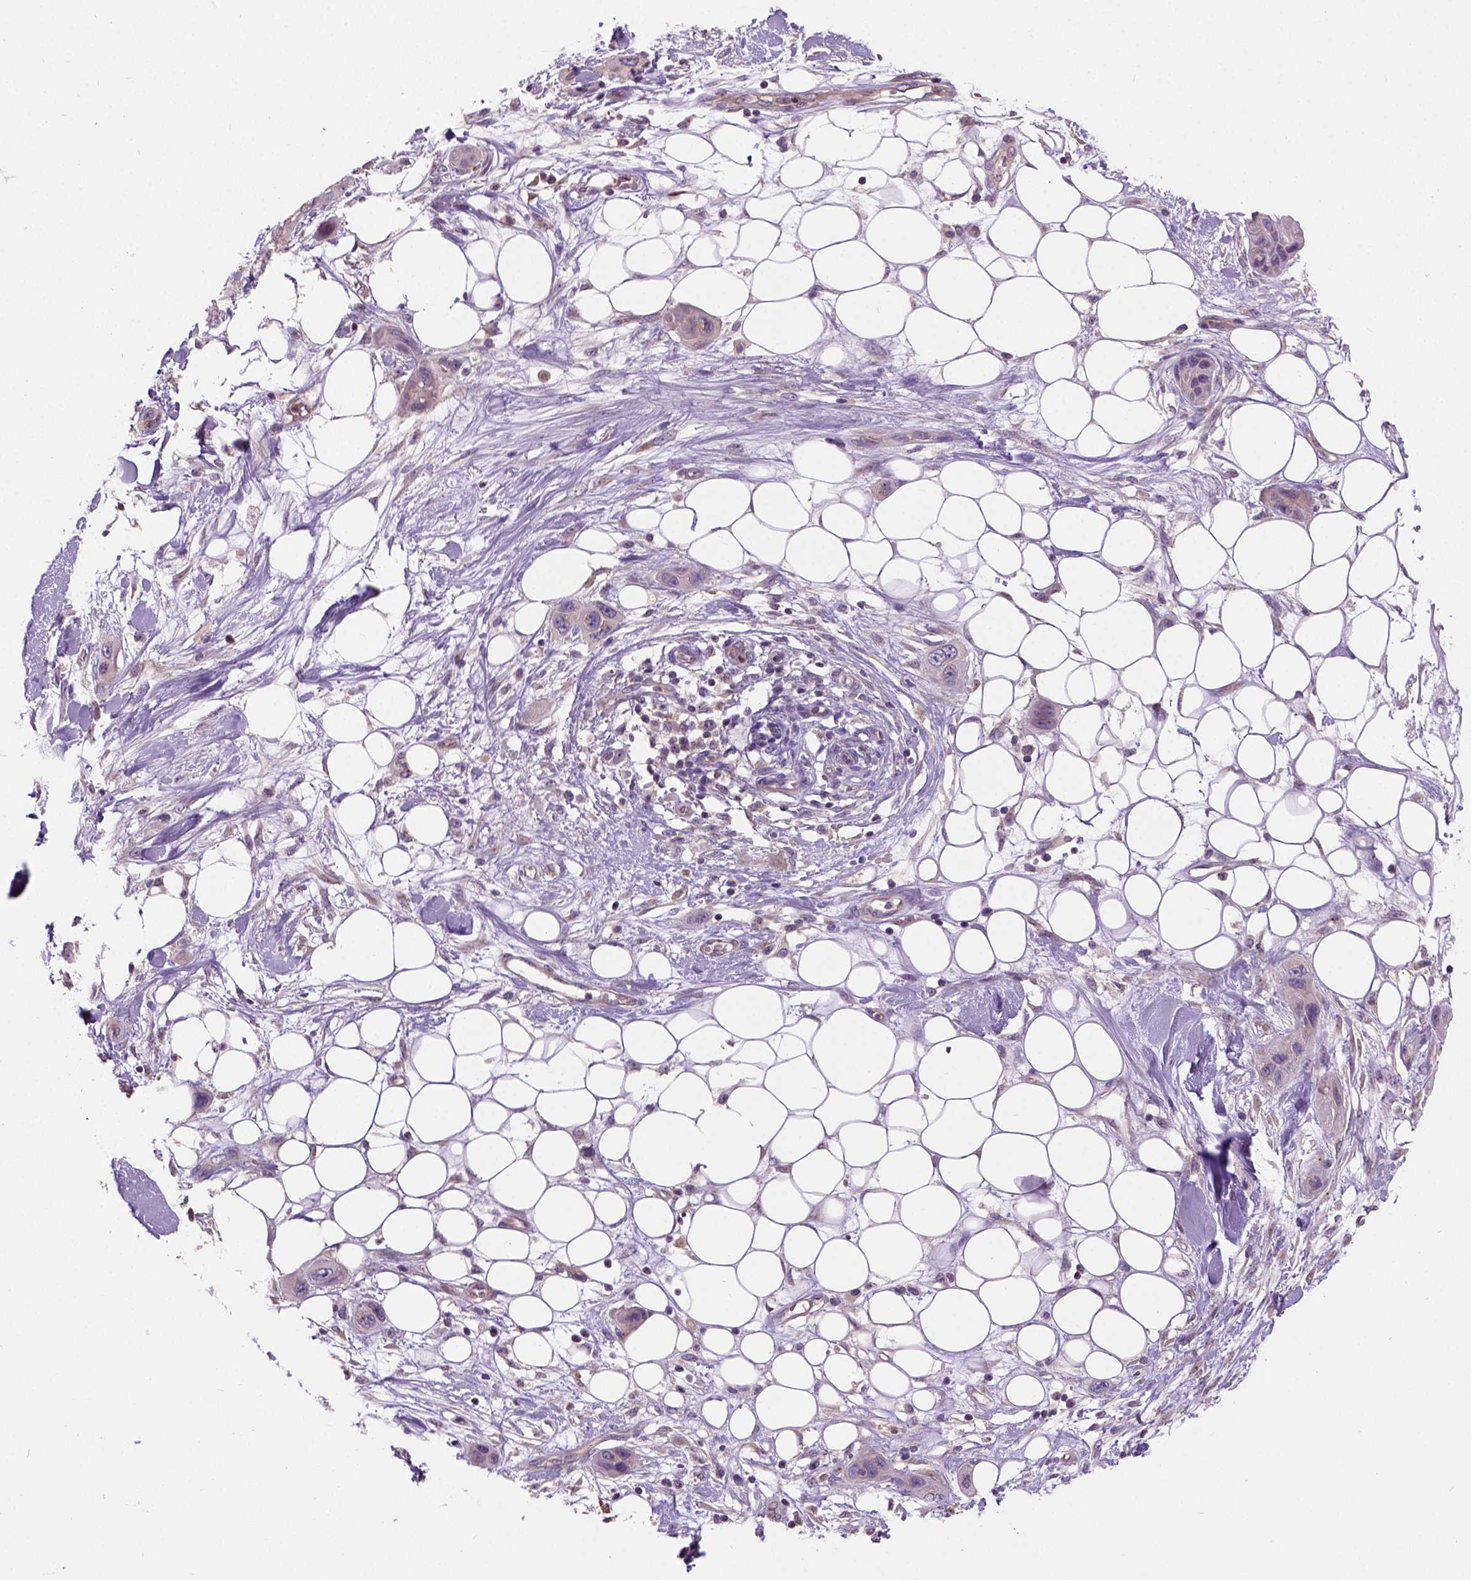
{"staining": {"intensity": "weak", "quantity": ">75%", "location": "cytoplasmic/membranous"}, "tissue": "skin cancer", "cell_type": "Tumor cells", "image_type": "cancer", "snomed": [{"axis": "morphology", "description": "Squamous cell carcinoma, NOS"}, {"axis": "topography", "description": "Skin"}], "caption": "Protein staining exhibits weak cytoplasmic/membranous positivity in approximately >75% of tumor cells in skin cancer (squamous cell carcinoma).", "gene": "CRACR2A", "patient": {"sex": "male", "age": 79}}